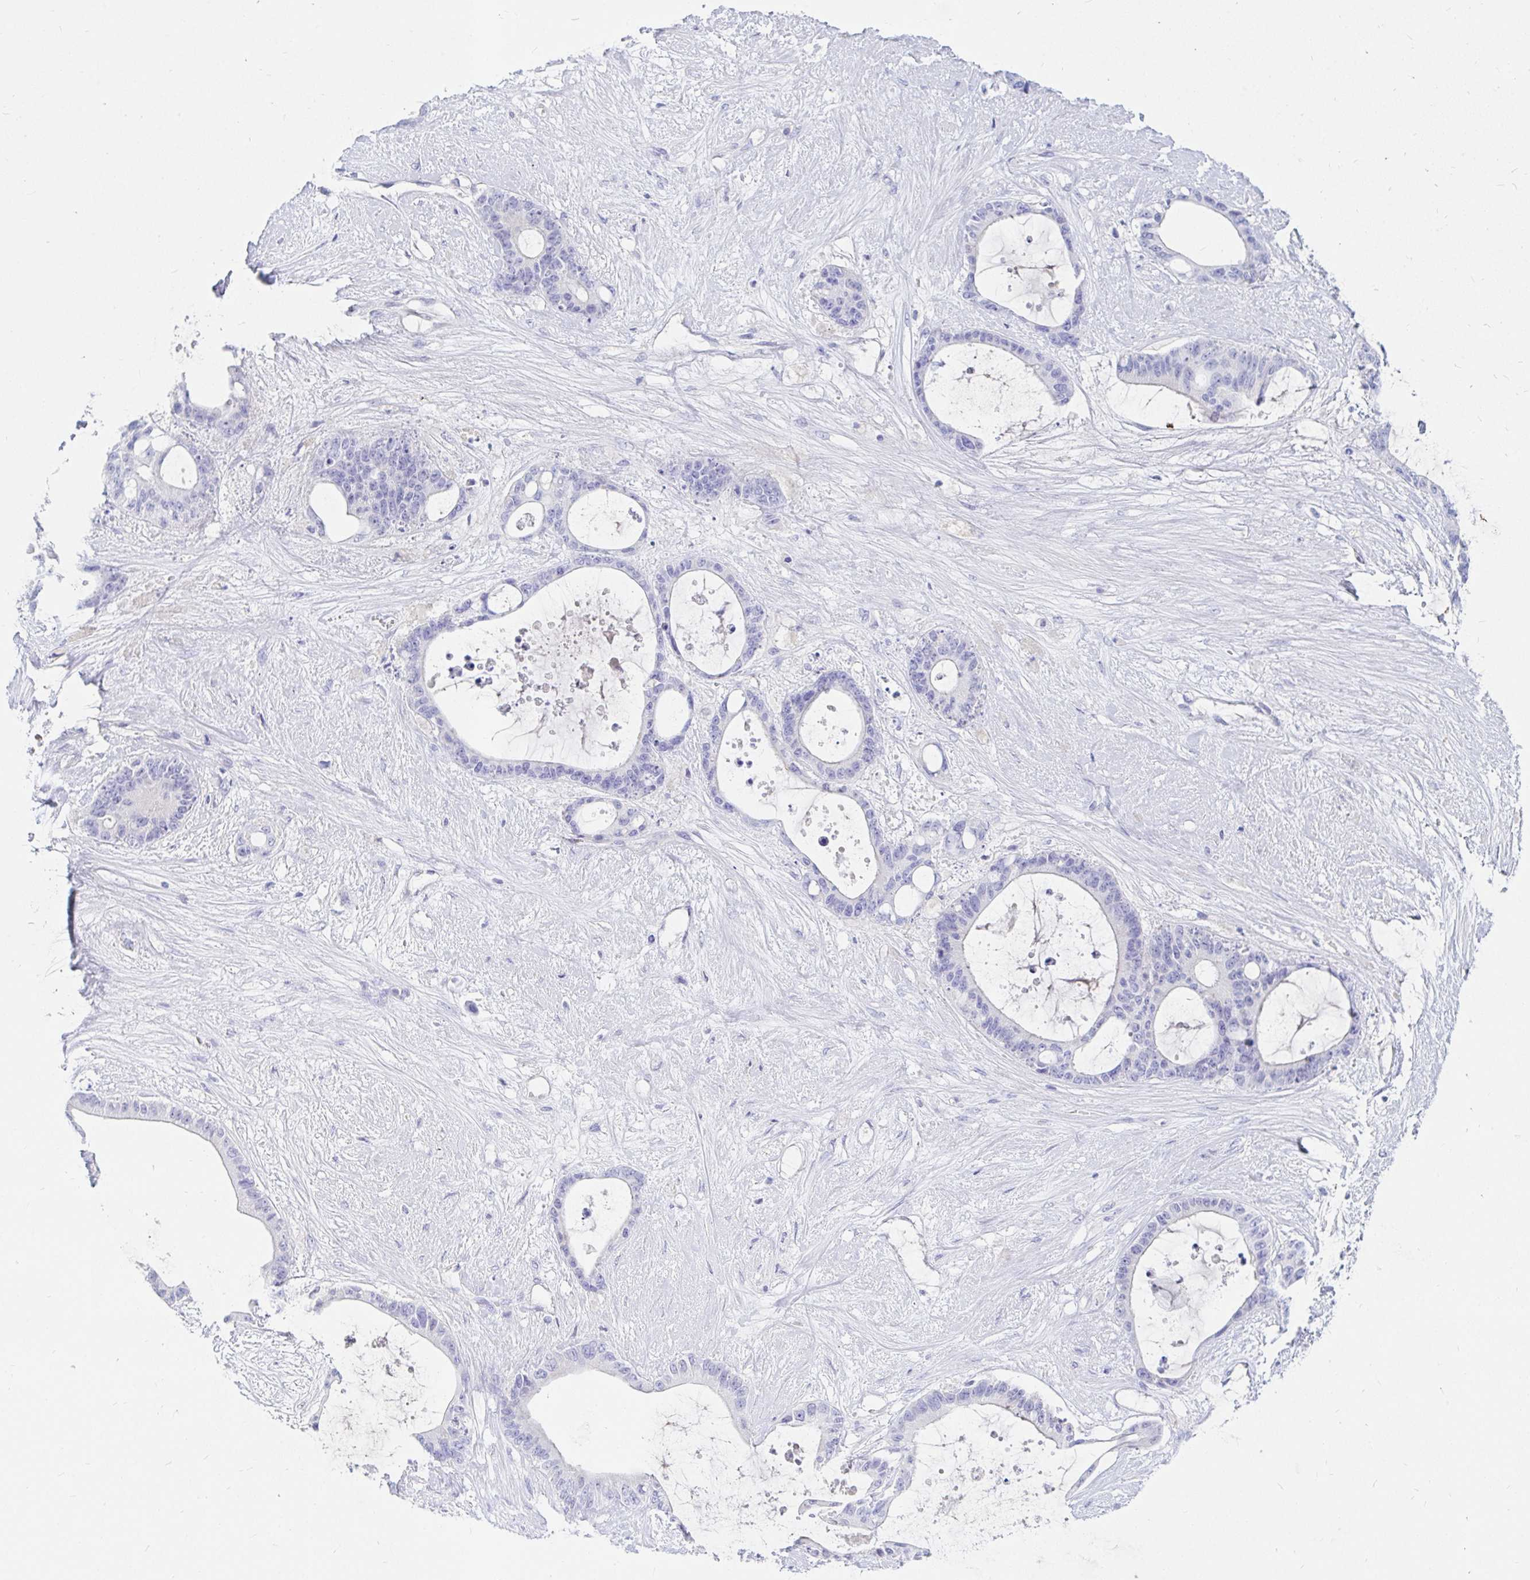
{"staining": {"intensity": "negative", "quantity": "none", "location": "none"}, "tissue": "liver cancer", "cell_type": "Tumor cells", "image_type": "cancer", "snomed": [{"axis": "morphology", "description": "Normal tissue, NOS"}, {"axis": "morphology", "description": "Cholangiocarcinoma"}, {"axis": "topography", "description": "Liver"}, {"axis": "topography", "description": "Peripheral nerve tissue"}], "caption": "This is a micrograph of IHC staining of liver cholangiocarcinoma, which shows no staining in tumor cells.", "gene": "NR2E1", "patient": {"sex": "female", "age": 73}}